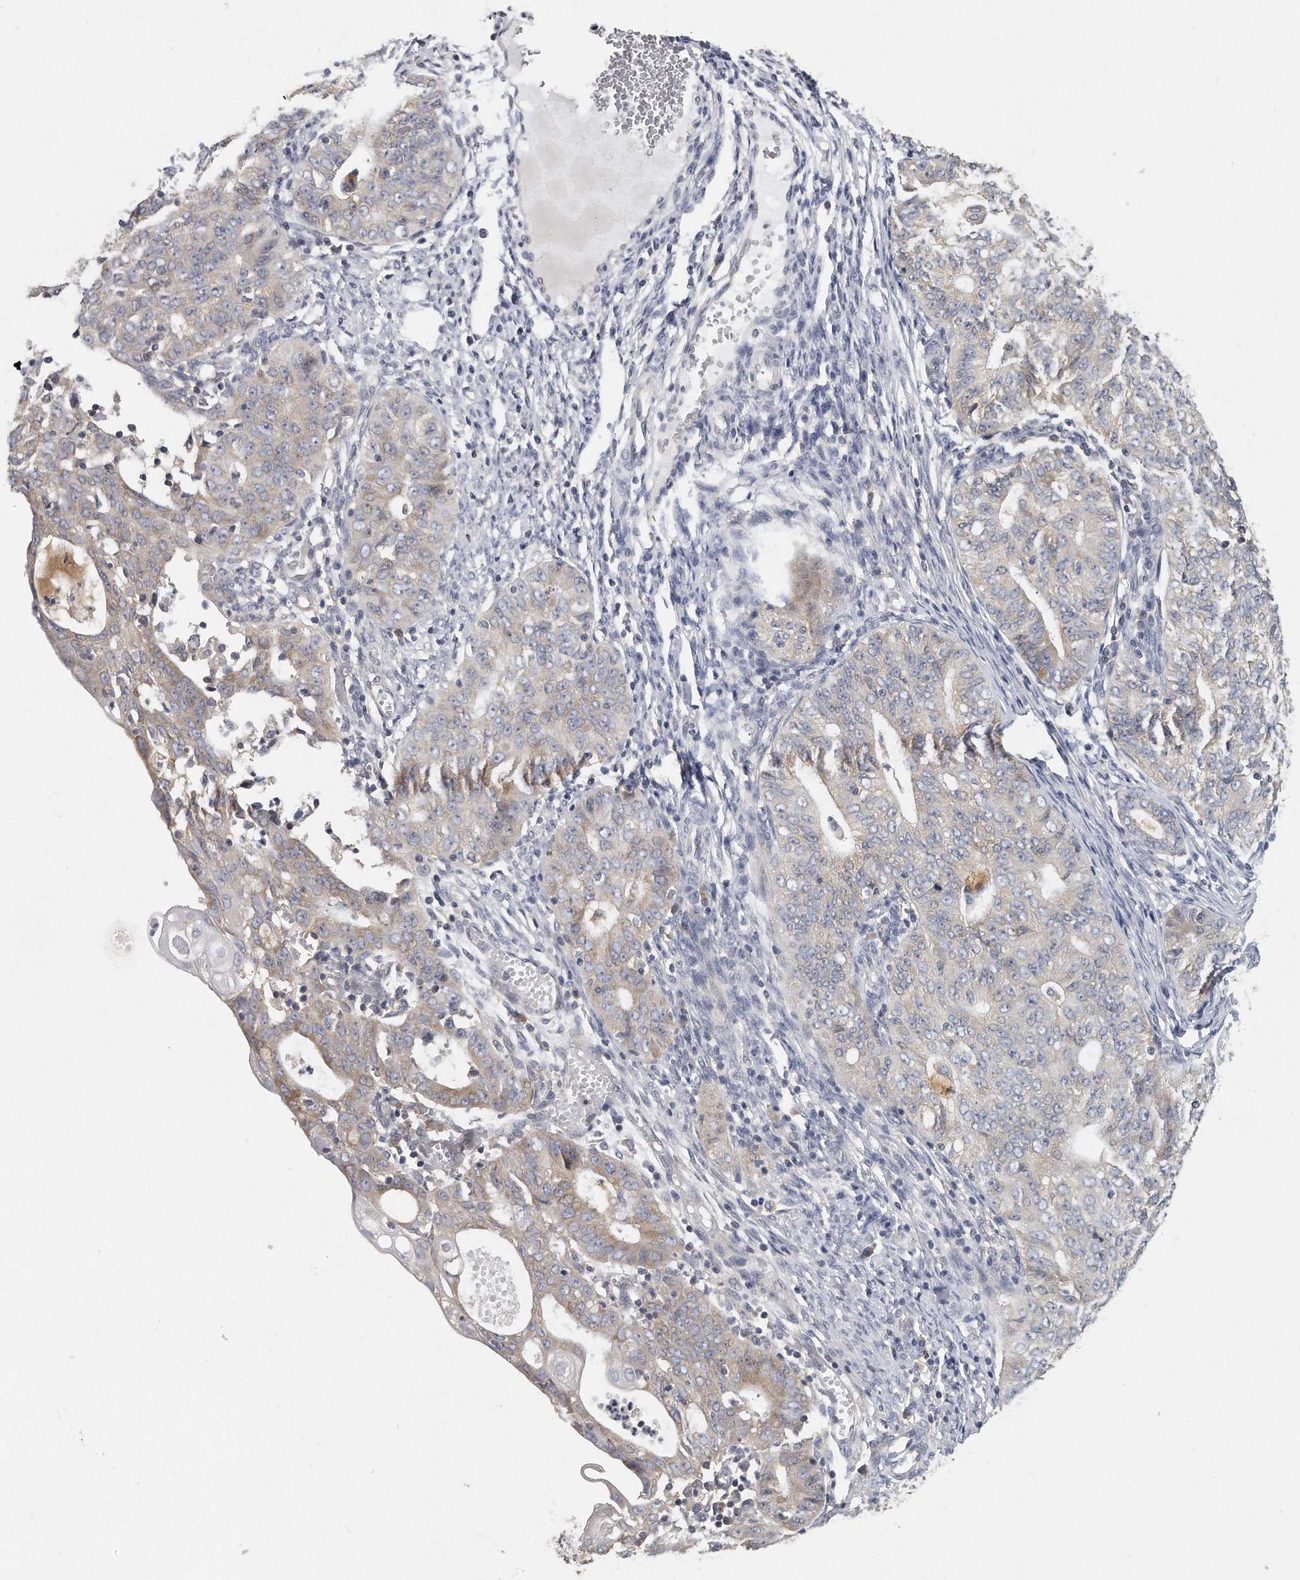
{"staining": {"intensity": "weak", "quantity": "<25%", "location": "cytoplasmic/membranous"}, "tissue": "endometrial cancer", "cell_type": "Tumor cells", "image_type": "cancer", "snomed": [{"axis": "morphology", "description": "Adenocarcinoma, NOS"}, {"axis": "topography", "description": "Endometrium"}], "caption": "Tumor cells are negative for brown protein staining in endometrial cancer (adenocarcinoma).", "gene": "EIF3I", "patient": {"sex": "female", "age": 32}}